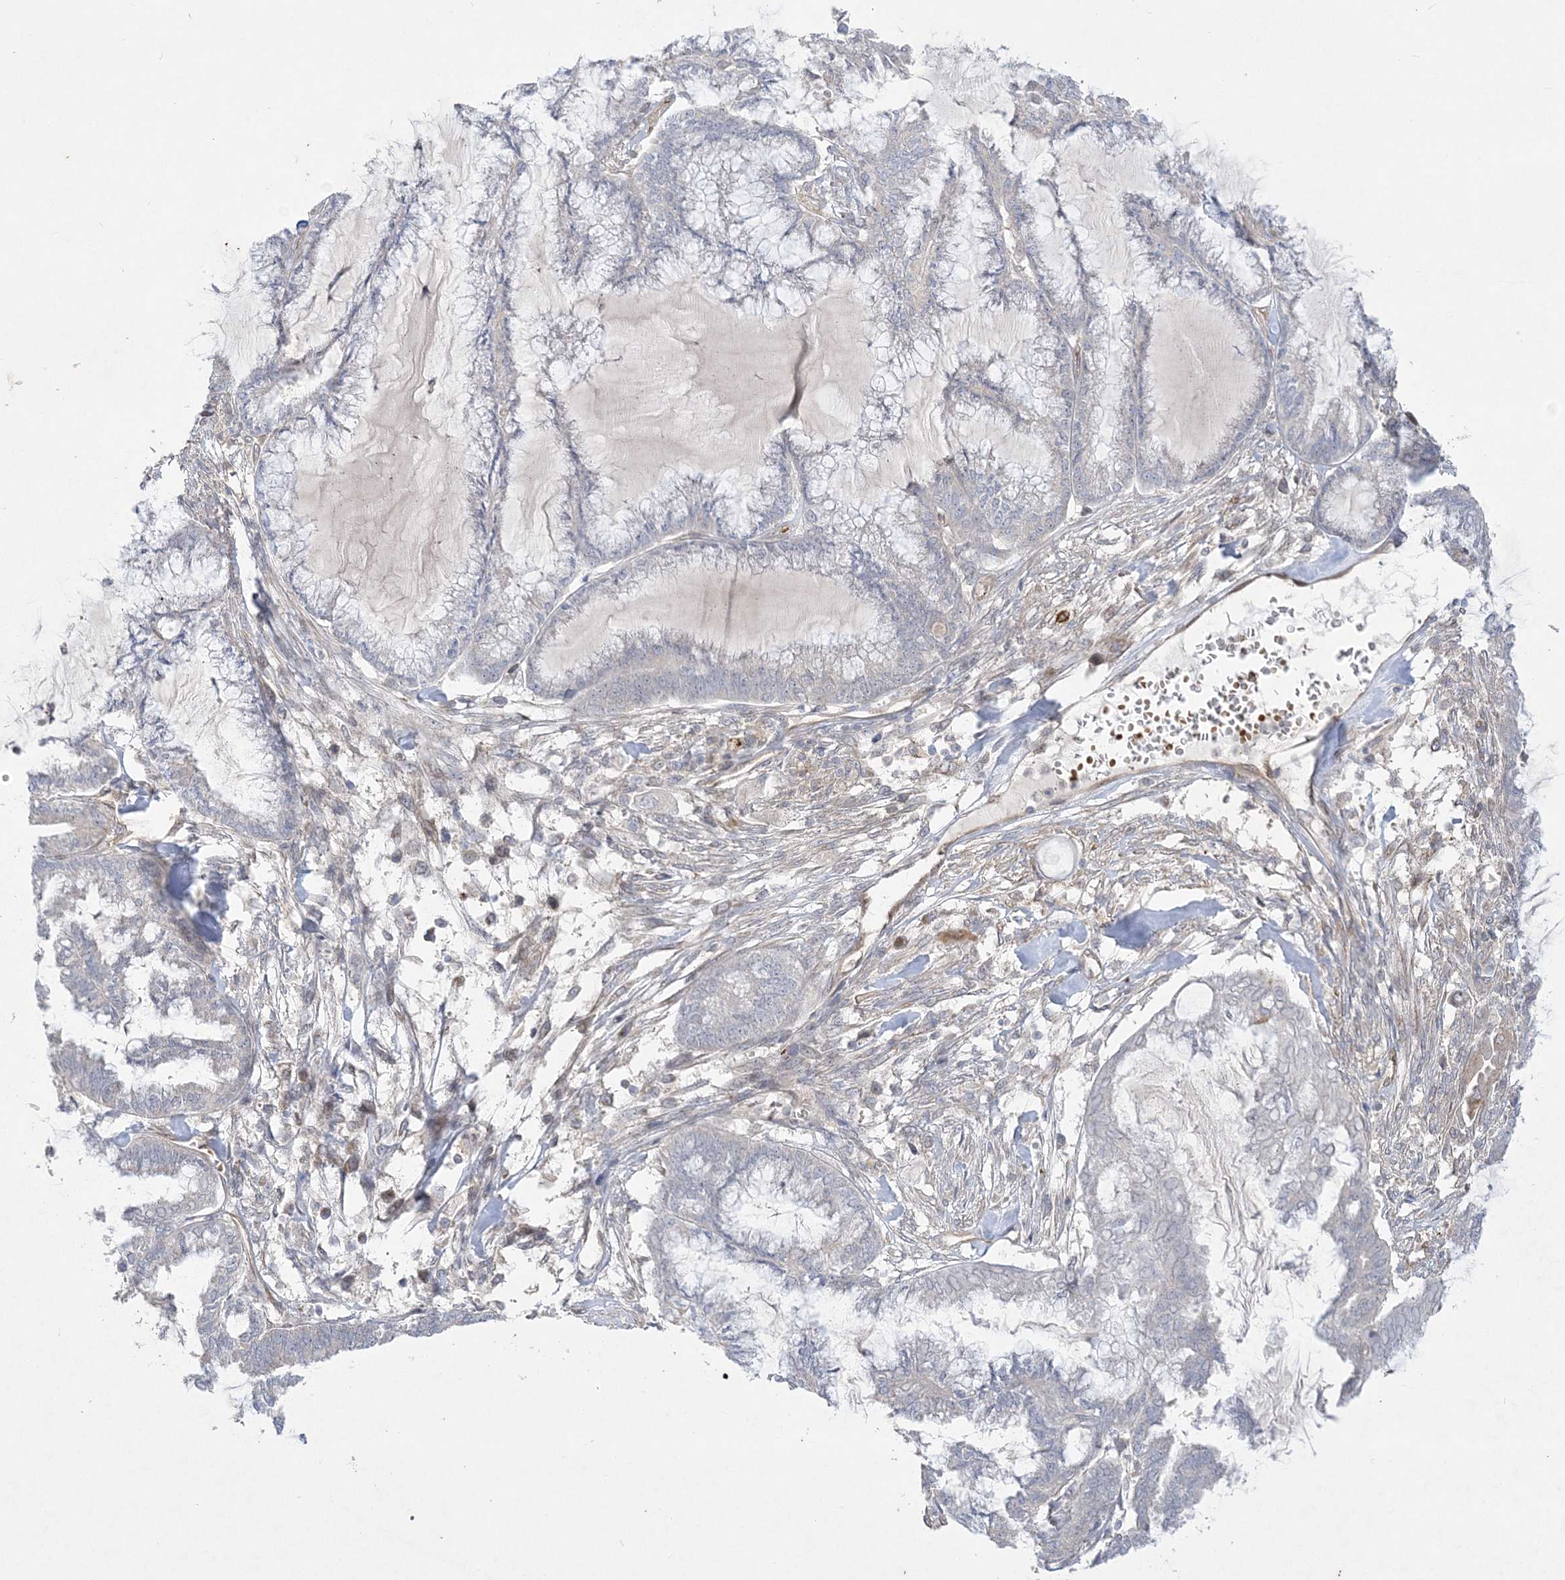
{"staining": {"intensity": "negative", "quantity": "none", "location": "none"}, "tissue": "endometrial cancer", "cell_type": "Tumor cells", "image_type": "cancer", "snomed": [{"axis": "morphology", "description": "Adenocarcinoma, NOS"}, {"axis": "topography", "description": "Endometrium"}], "caption": "Endometrial adenocarcinoma stained for a protein using immunohistochemistry reveals no staining tumor cells.", "gene": "INPP1", "patient": {"sex": "female", "age": 86}}